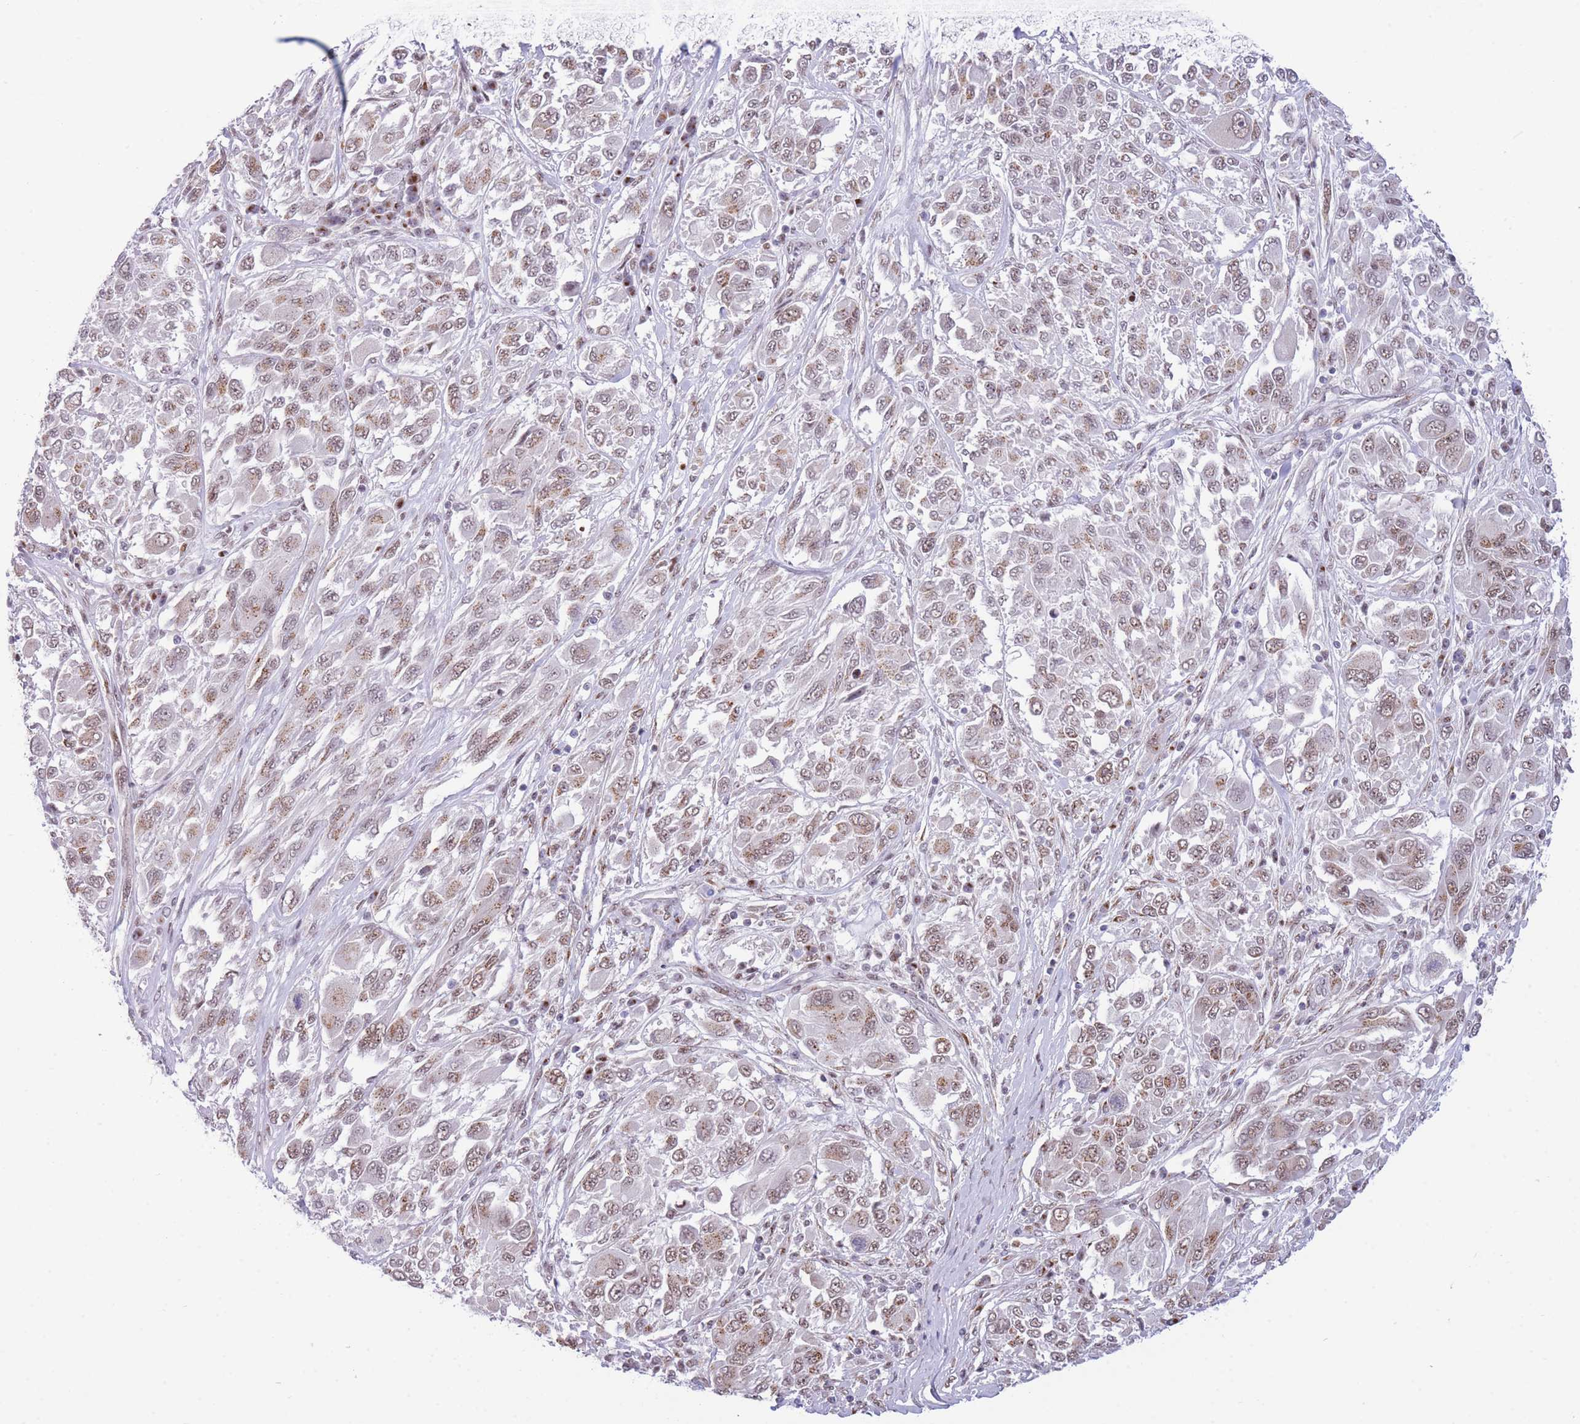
{"staining": {"intensity": "moderate", "quantity": ">75%", "location": "cytoplasmic/membranous,nuclear"}, "tissue": "melanoma", "cell_type": "Tumor cells", "image_type": "cancer", "snomed": [{"axis": "morphology", "description": "Malignant melanoma, NOS"}, {"axis": "topography", "description": "Skin"}], "caption": "Immunohistochemistry staining of melanoma, which exhibits medium levels of moderate cytoplasmic/membranous and nuclear positivity in about >75% of tumor cells indicating moderate cytoplasmic/membranous and nuclear protein positivity. The staining was performed using DAB (3,3'-diaminobenzidine) (brown) for protein detection and nuclei were counterstained in hematoxylin (blue).", "gene": "INO80C", "patient": {"sex": "female", "age": 91}}